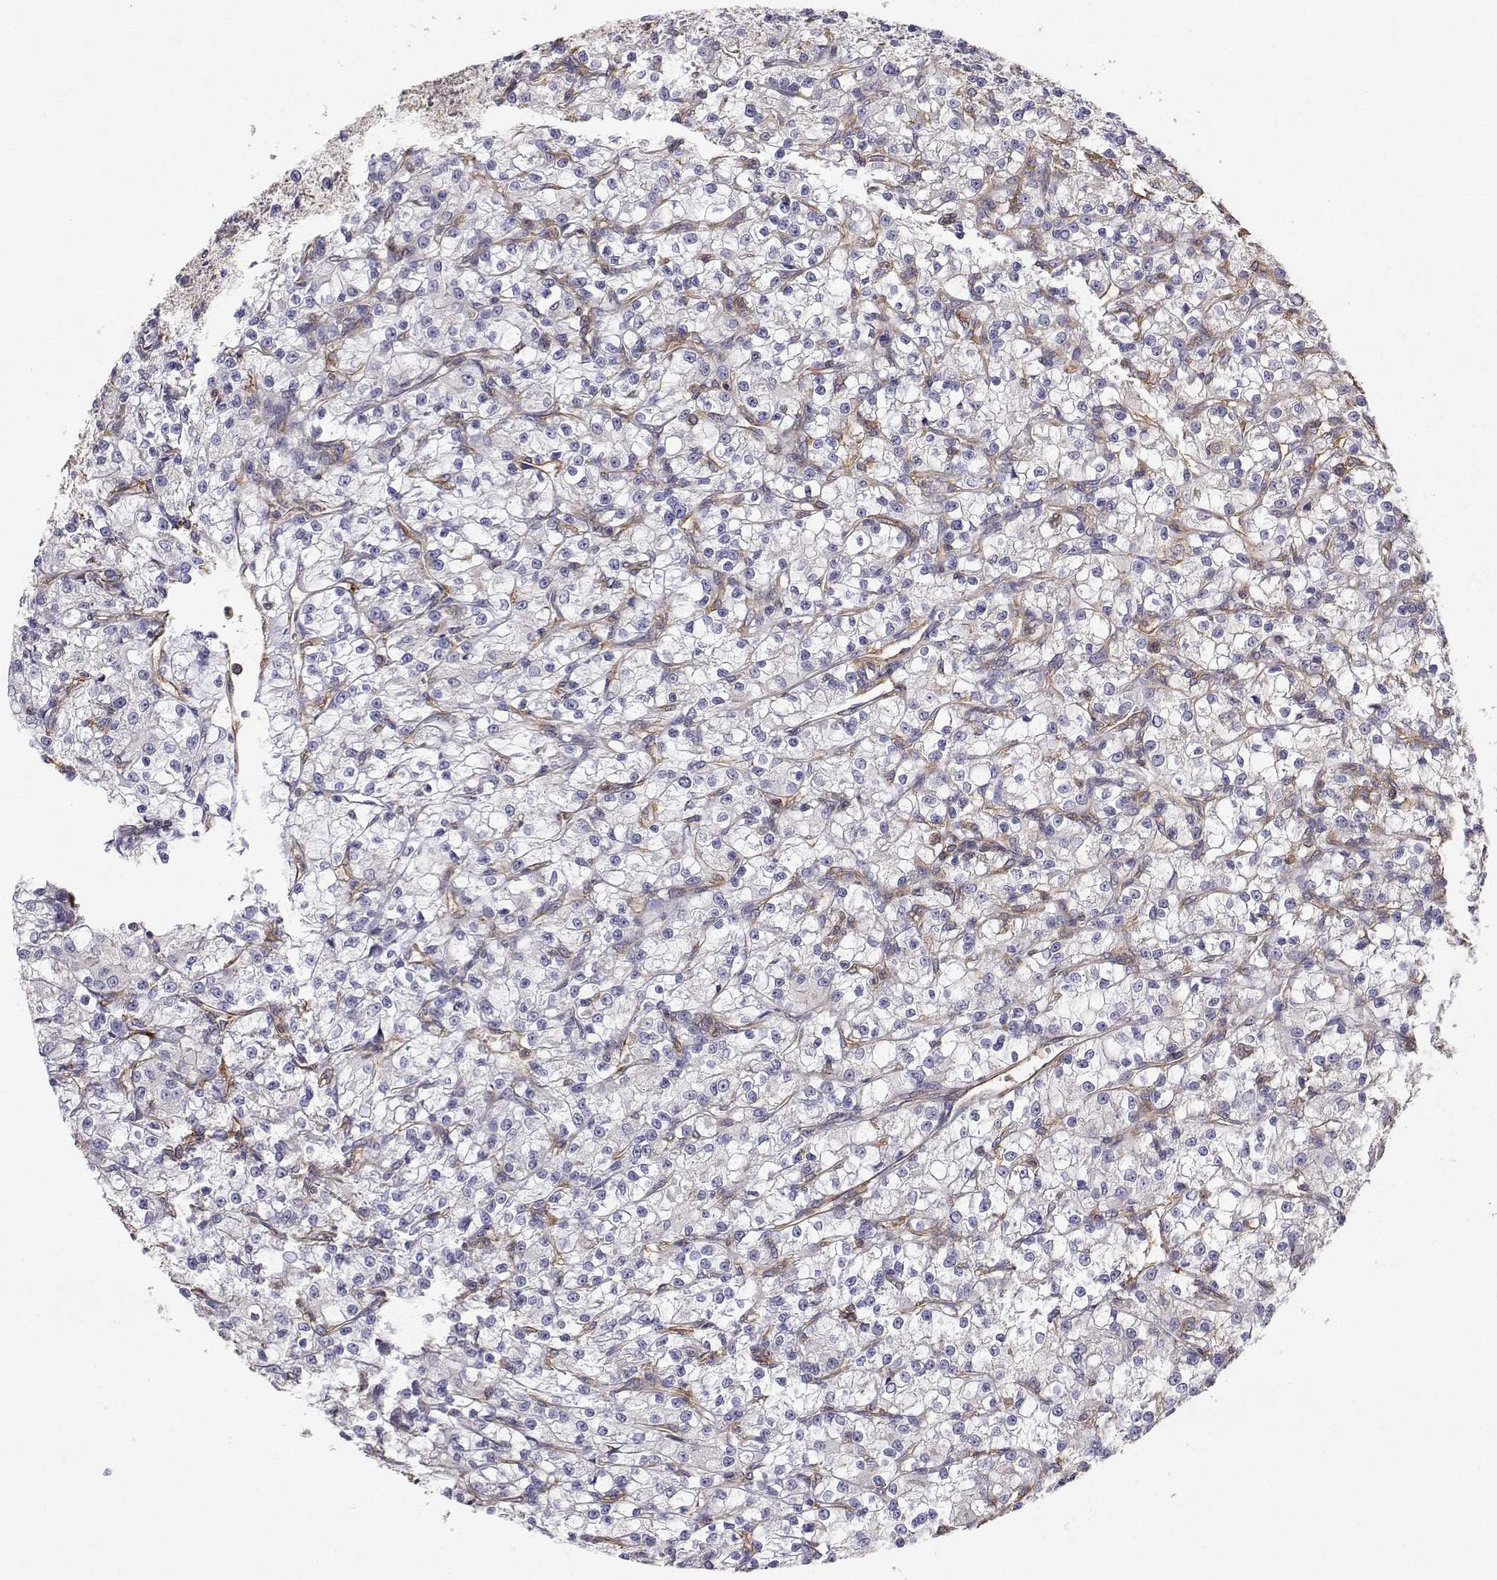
{"staining": {"intensity": "negative", "quantity": "none", "location": "none"}, "tissue": "renal cancer", "cell_type": "Tumor cells", "image_type": "cancer", "snomed": [{"axis": "morphology", "description": "Adenocarcinoma, NOS"}, {"axis": "topography", "description": "Kidney"}], "caption": "Micrograph shows no protein expression in tumor cells of adenocarcinoma (renal) tissue.", "gene": "MYH9", "patient": {"sex": "female", "age": 59}}